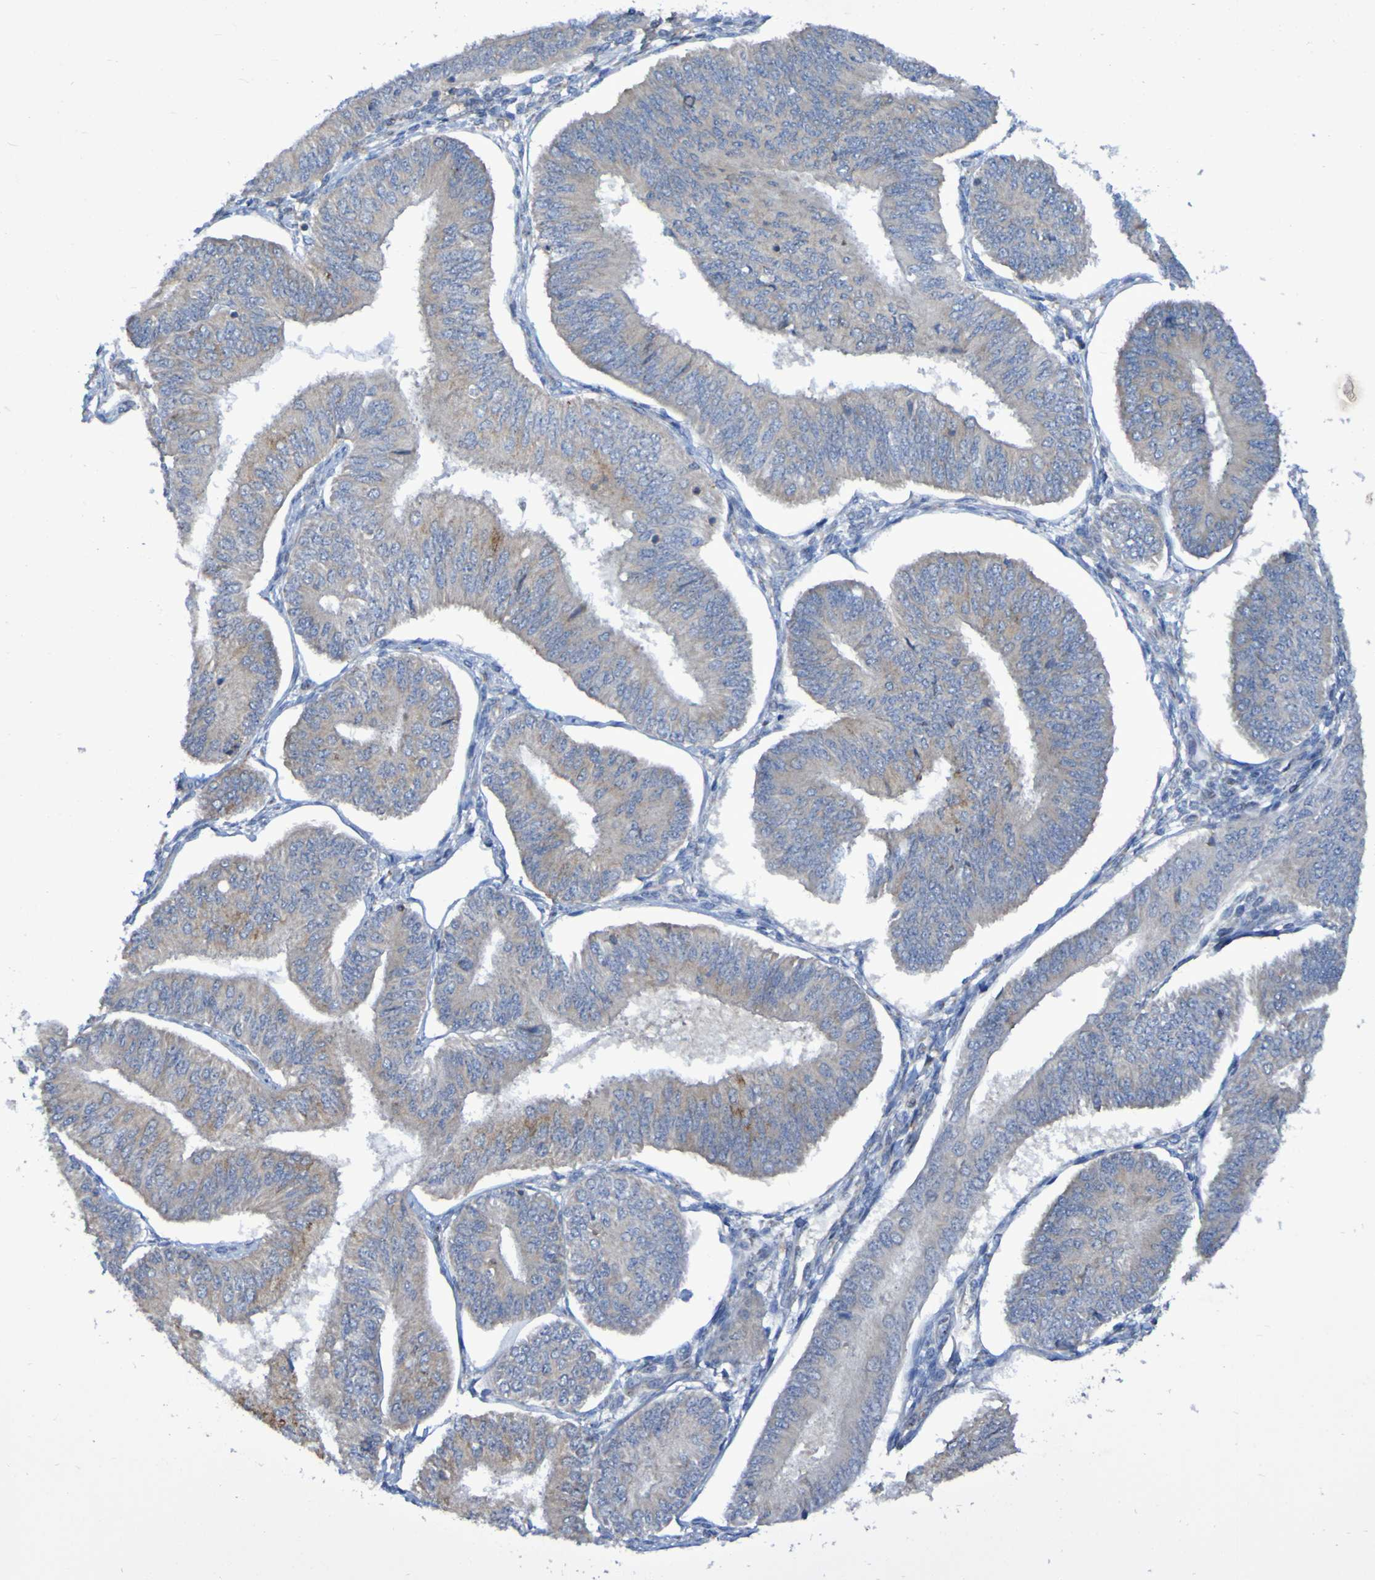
{"staining": {"intensity": "weak", "quantity": ">75%", "location": "cytoplasmic/membranous"}, "tissue": "endometrial cancer", "cell_type": "Tumor cells", "image_type": "cancer", "snomed": [{"axis": "morphology", "description": "Adenocarcinoma, NOS"}, {"axis": "topography", "description": "Endometrium"}], "caption": "A brown stain highlights weak cytoplasmic/membranous positivity of a protein in endometrial adenocarcinoma tumor cells.", "gene": "LMBRD2", "patient": {"sex": "female", "age": 58}}